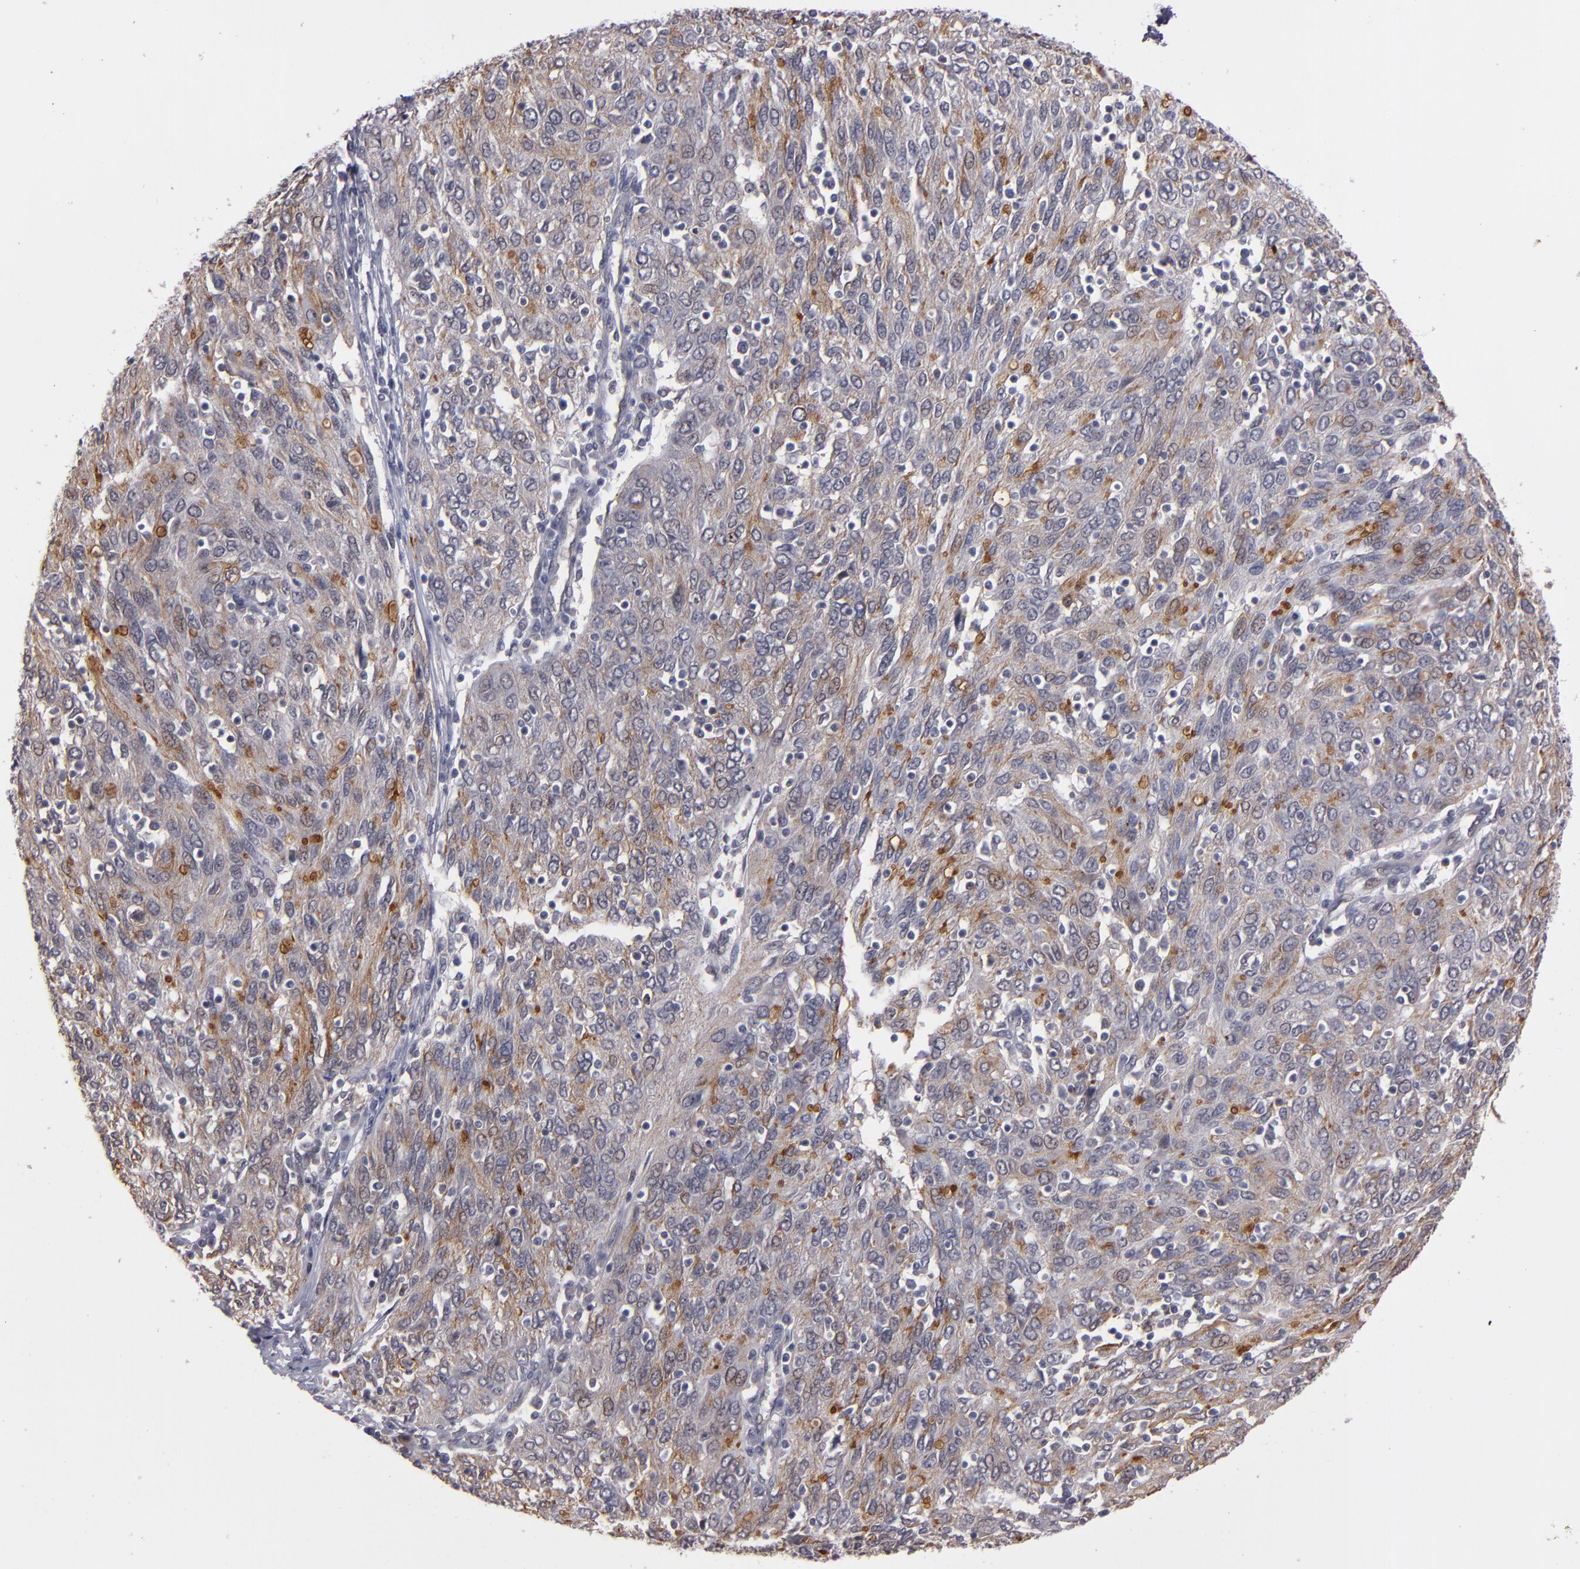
{"staining": {"intensity": "moderate", "quantity": "25%-75%", "location": "cytoplasmic/membranous"}, "tissue": "ovarian cancer", "cell_type": "Tumor cells", "image_type": "cancer", "snomed": [{"axis": "morphology", "description": "Carcinoma, endometroid"}, {"axis": "topography", "description": "Ovary"}], "caption": "Ovarian cancer (endometroid carcinoma) stained for a protein displays moderate cytoplasmic/membranous positivity in tumor cells.", "gene": "STX3", "patient": {"sex": "female", "age": 50}}